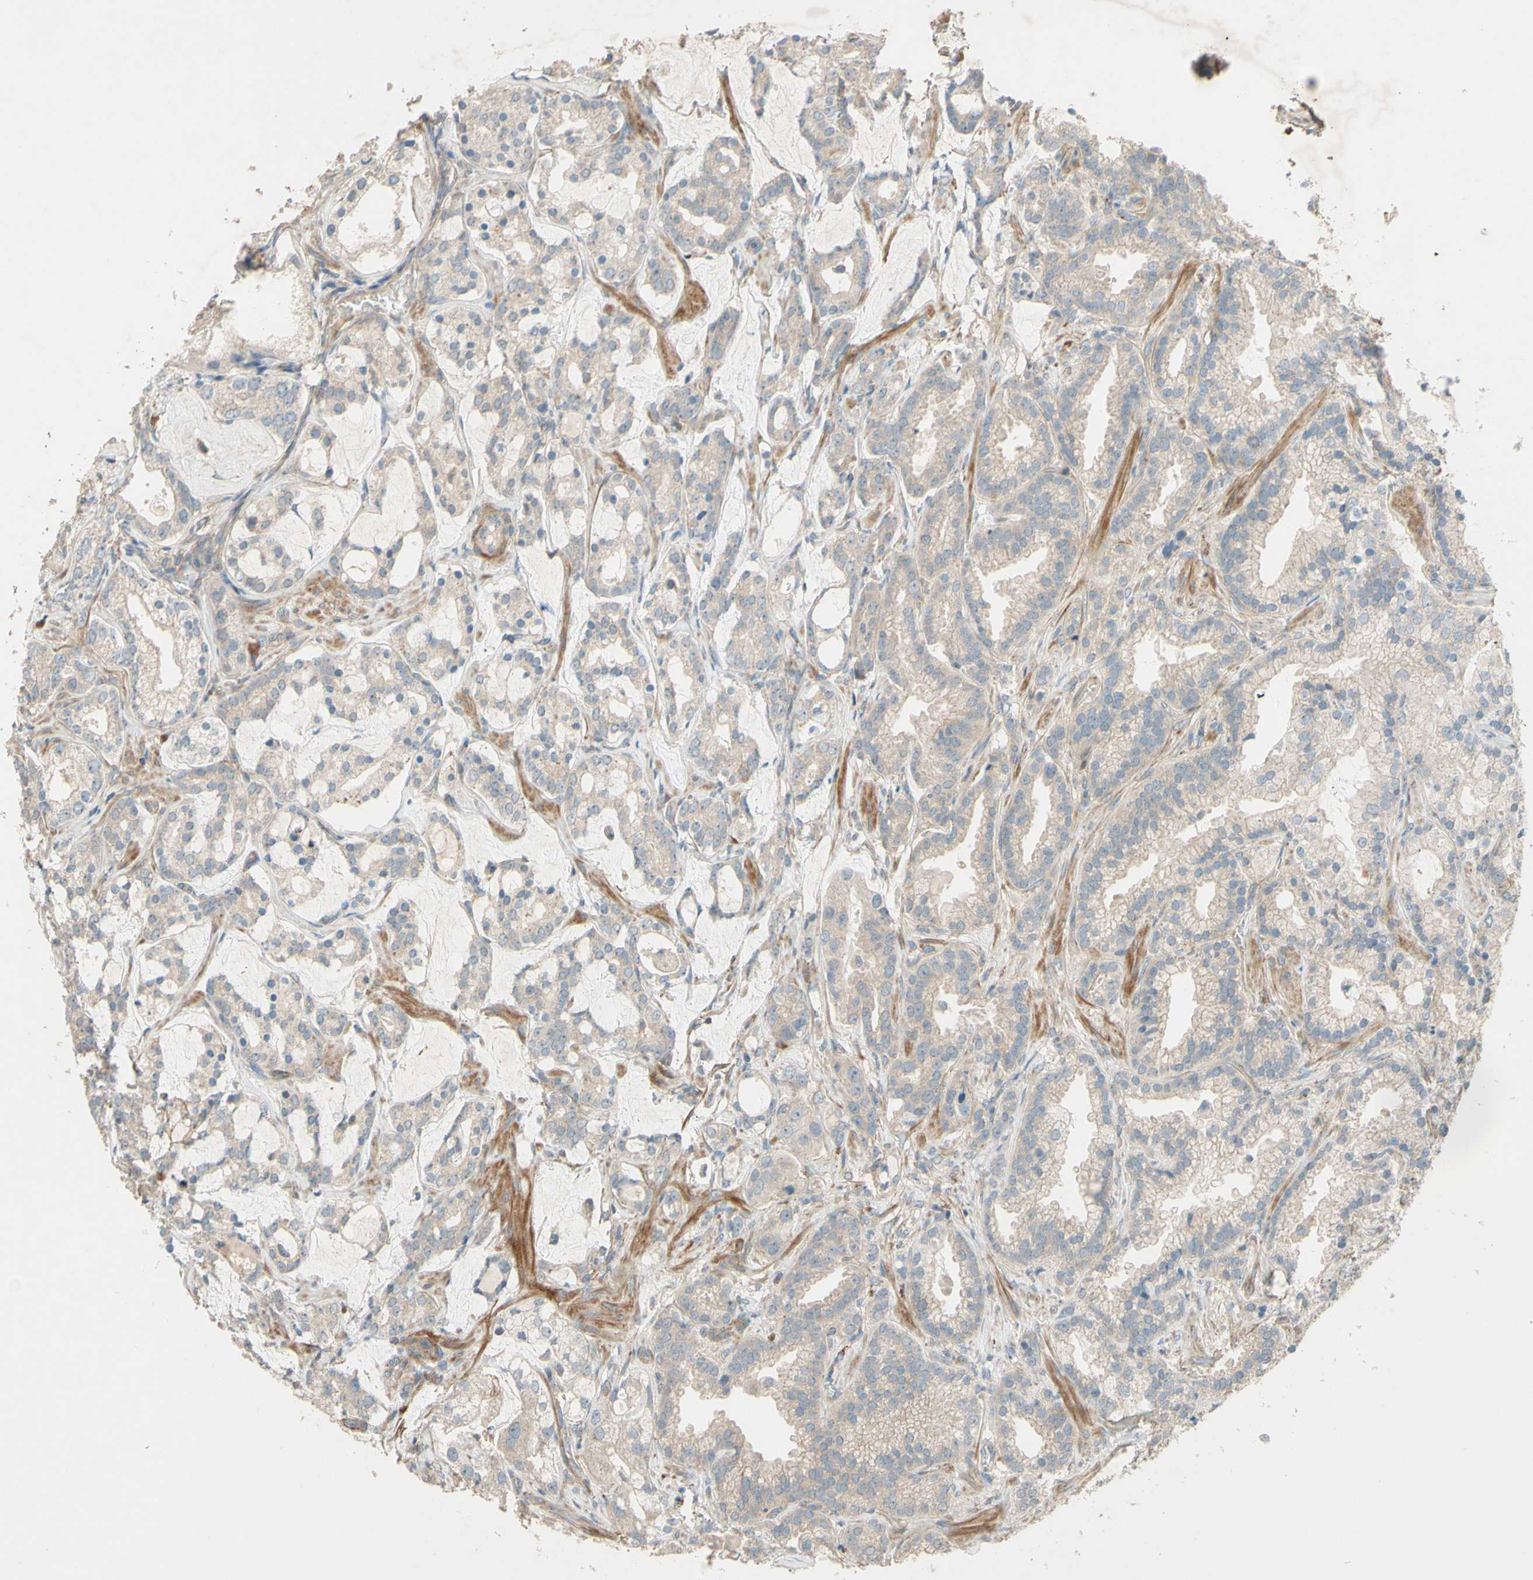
{"staining": {"intensity": "weak", "quantity": ">75%", "location": "cytoplasmic/membranous"}, "tissue": "prostate cancer", "cell_type": "Tumor cells", "image_type": "cancer", "snomed": [{"axis": "morphology", "description": "Adenocarcinoma, Low grade"}, {"axis": "topography", "description": "Prostate"}], "caption": "Immunohistochemistry (IHC) photomicrograph of adenocarcinoma (low-grade) (prostate) stained for a protein (brown), which demonstrates low levels of weak cytoplasmic/membranous expression in about >75% of tumor cells.", "gene": "ADAM17", "patient": {"sex": "male", "age": 59}}